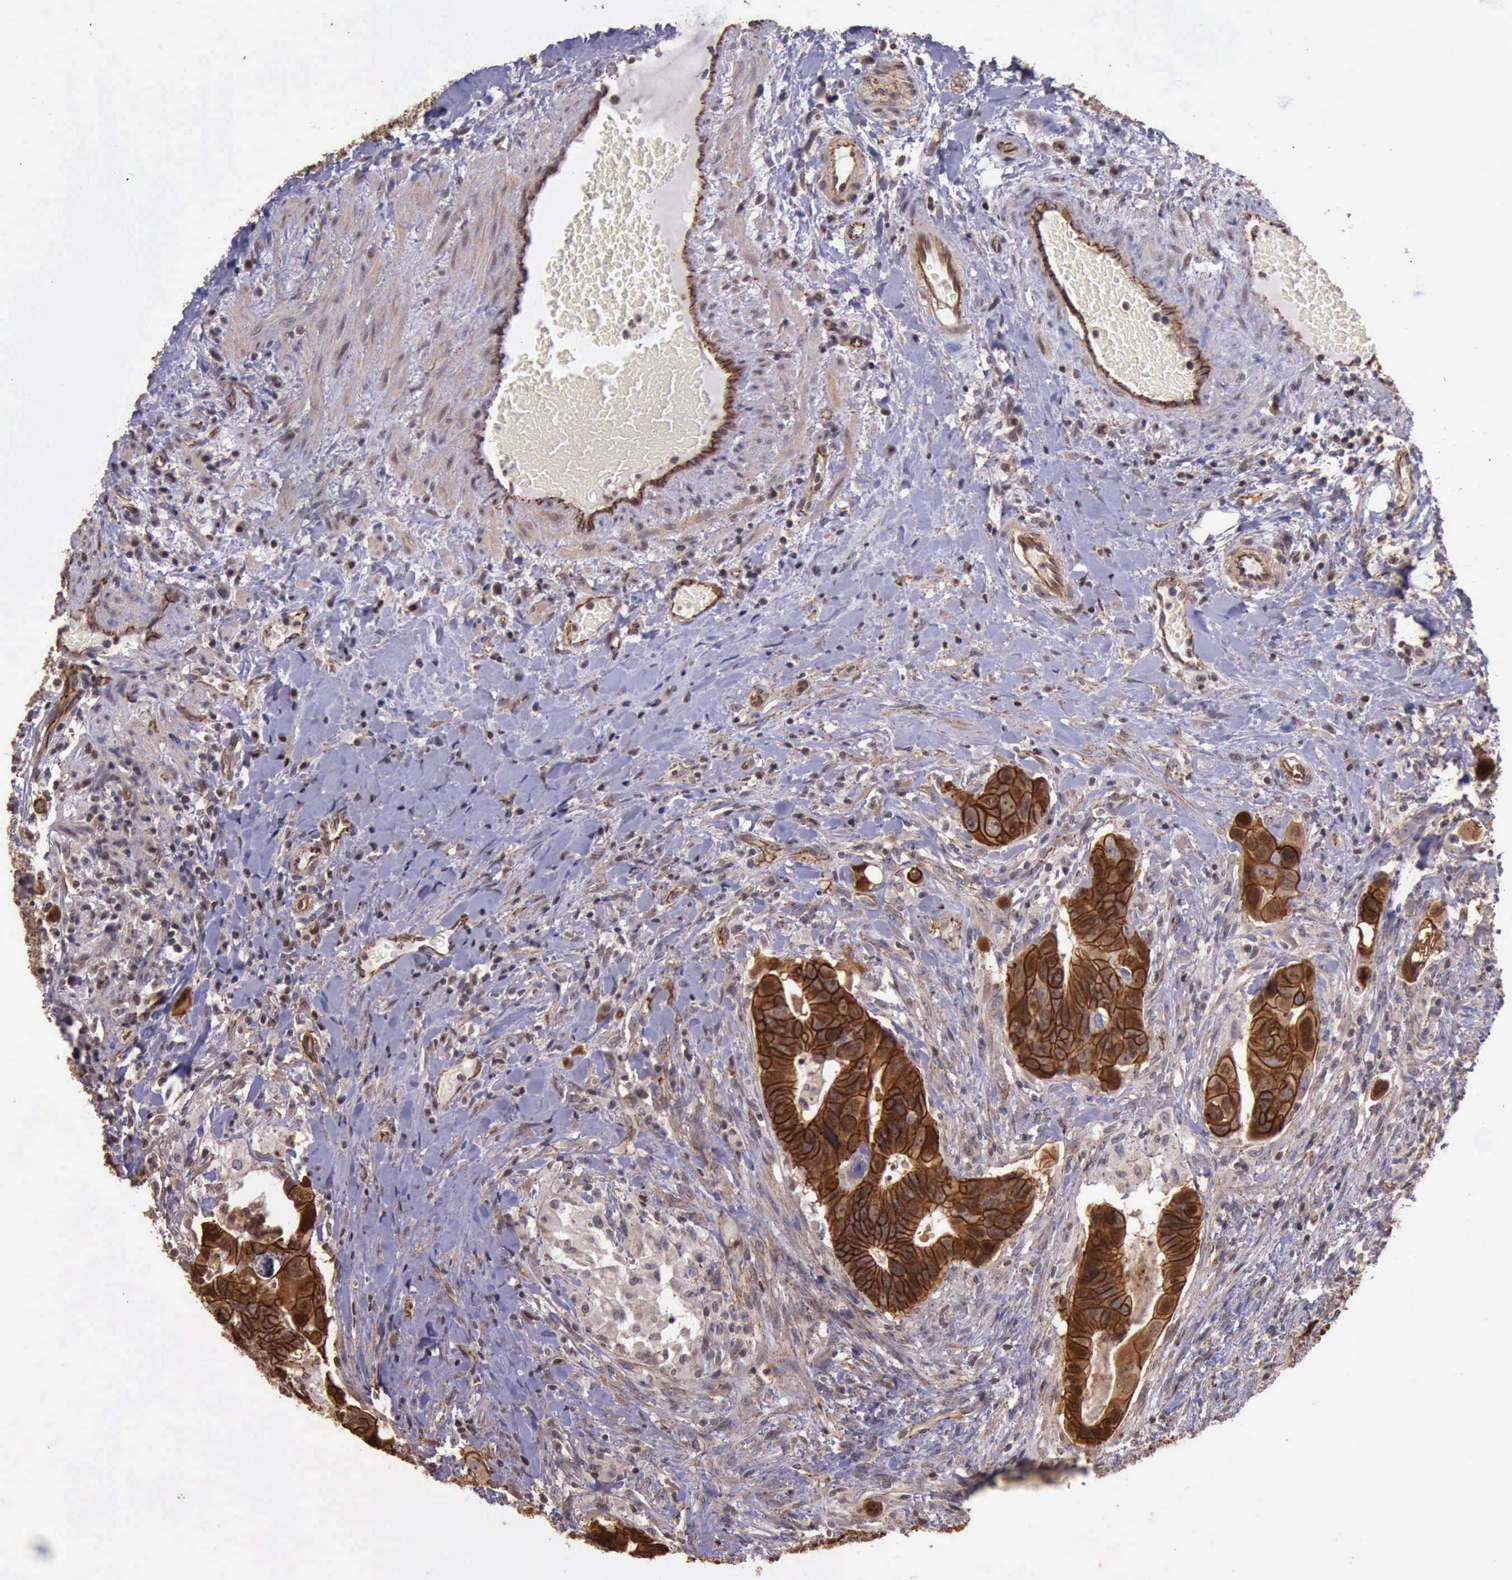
{"staining": {"intensity": "strong", "quantity": ">75%", "location": "cytoplasmic/membranous"}, "tissue": "colorectal cancer", "cell_type": "Tumor cells", "image_type": "cancer", "snomed": [{"axis": "morphology", "description": "Adenocarcinoma, NOS"}, {"axis": "topography", "description": "Rectum"}], "caption": "IHC of human colorectal cancer (adenocarcinoma) displays high levels of strong cytoplasmic/membranous staining in approximately >75% of tumor cells.", "gene": "CTNNB1", "patient": {"sex": "male", "age": 53}}